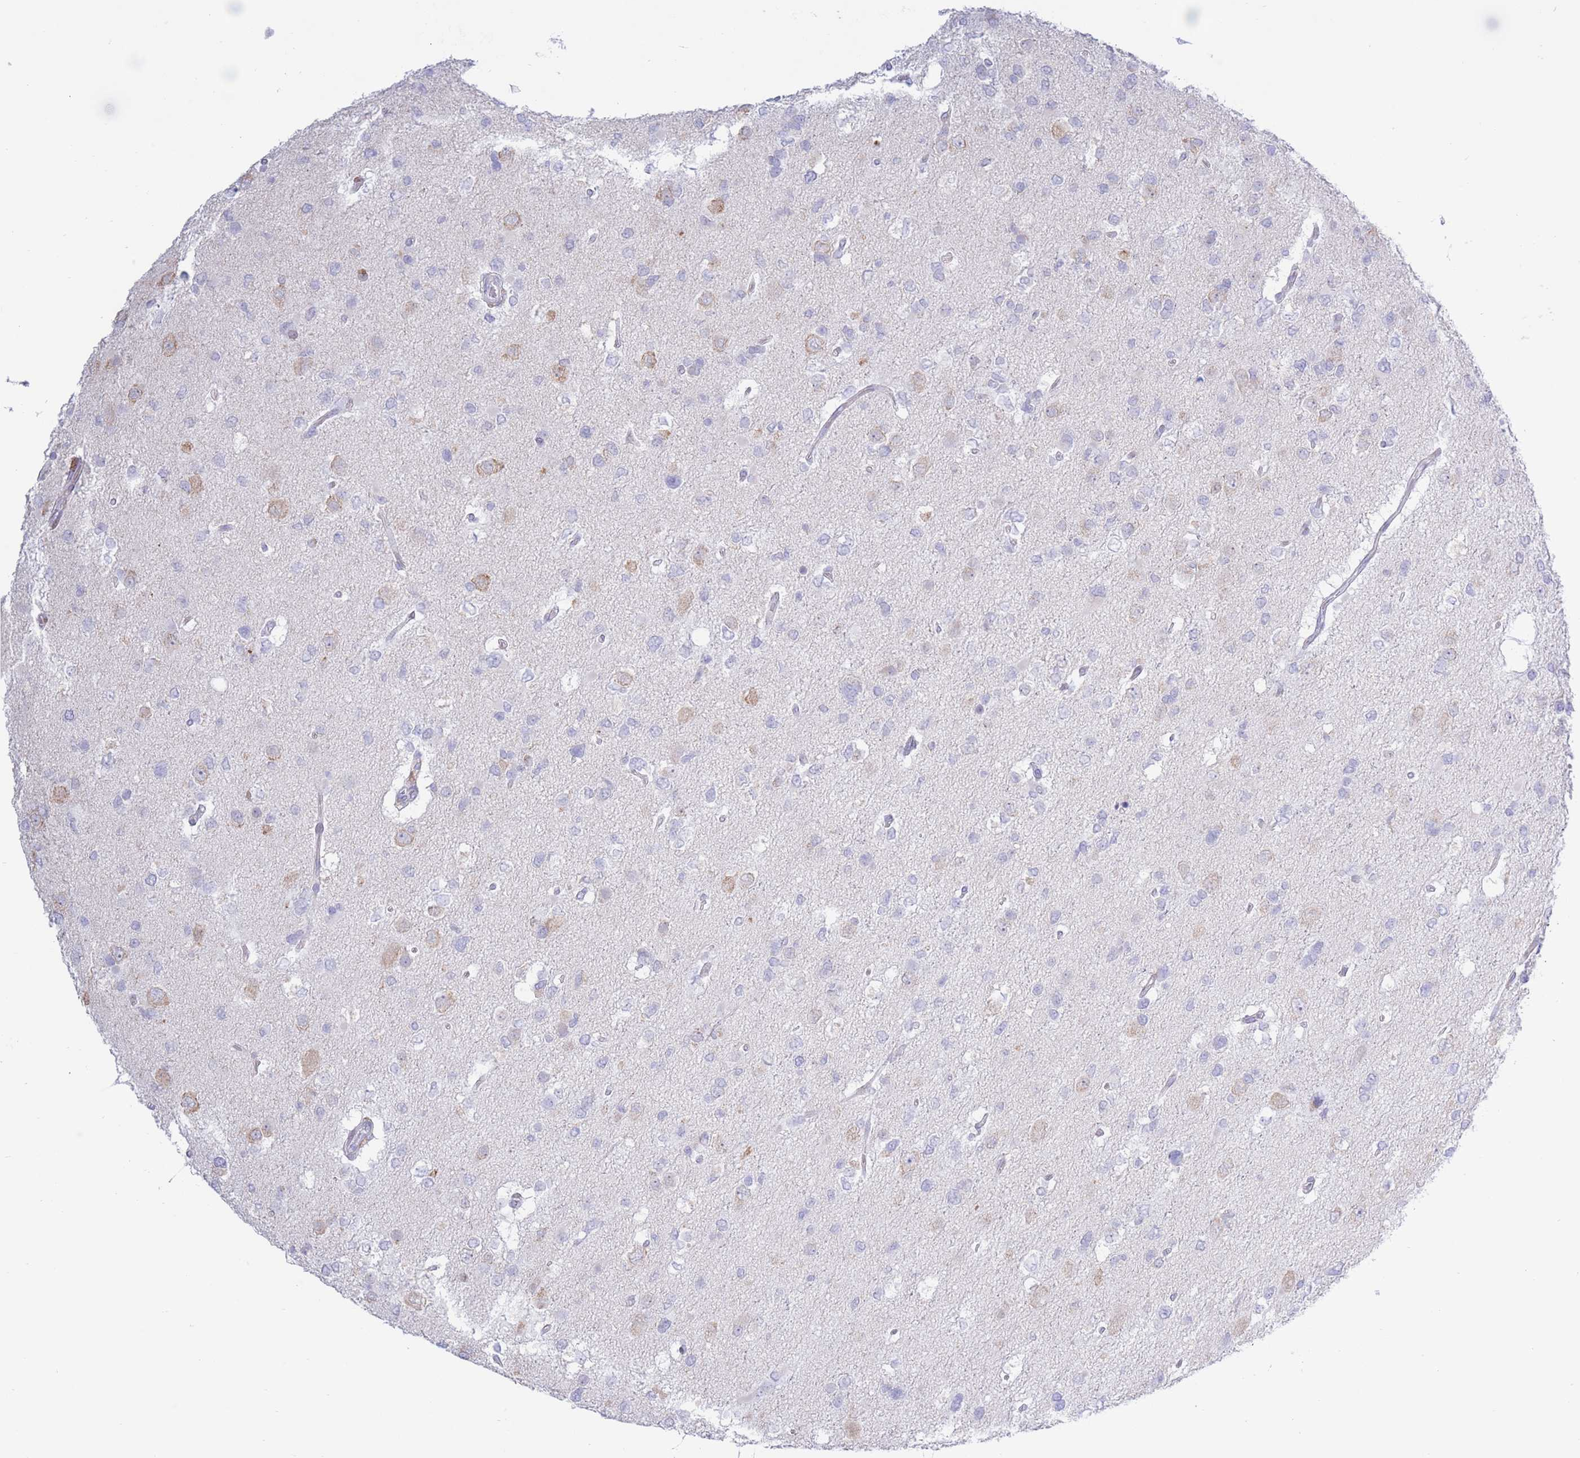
{"staining": {"intensity": "moderate", "quantity": "<25%", "location": "cytoplasmic/membranous"}, "tissue": "glioma", "cell_type": "Tumor cells", "image_type": "cancer", "snomed": [{"axis": "morphology", "description": "Glioma, malignant, High grade"}, {"axis": "topography", "description": "Brain"}], "caption": "Tumor cells display low levels of moderate cytoplasmic/membranous staining in approximately <25% of cells in glioma.", "gene": "MYDGF", "patient": {"sex": "male", "age": 53}}